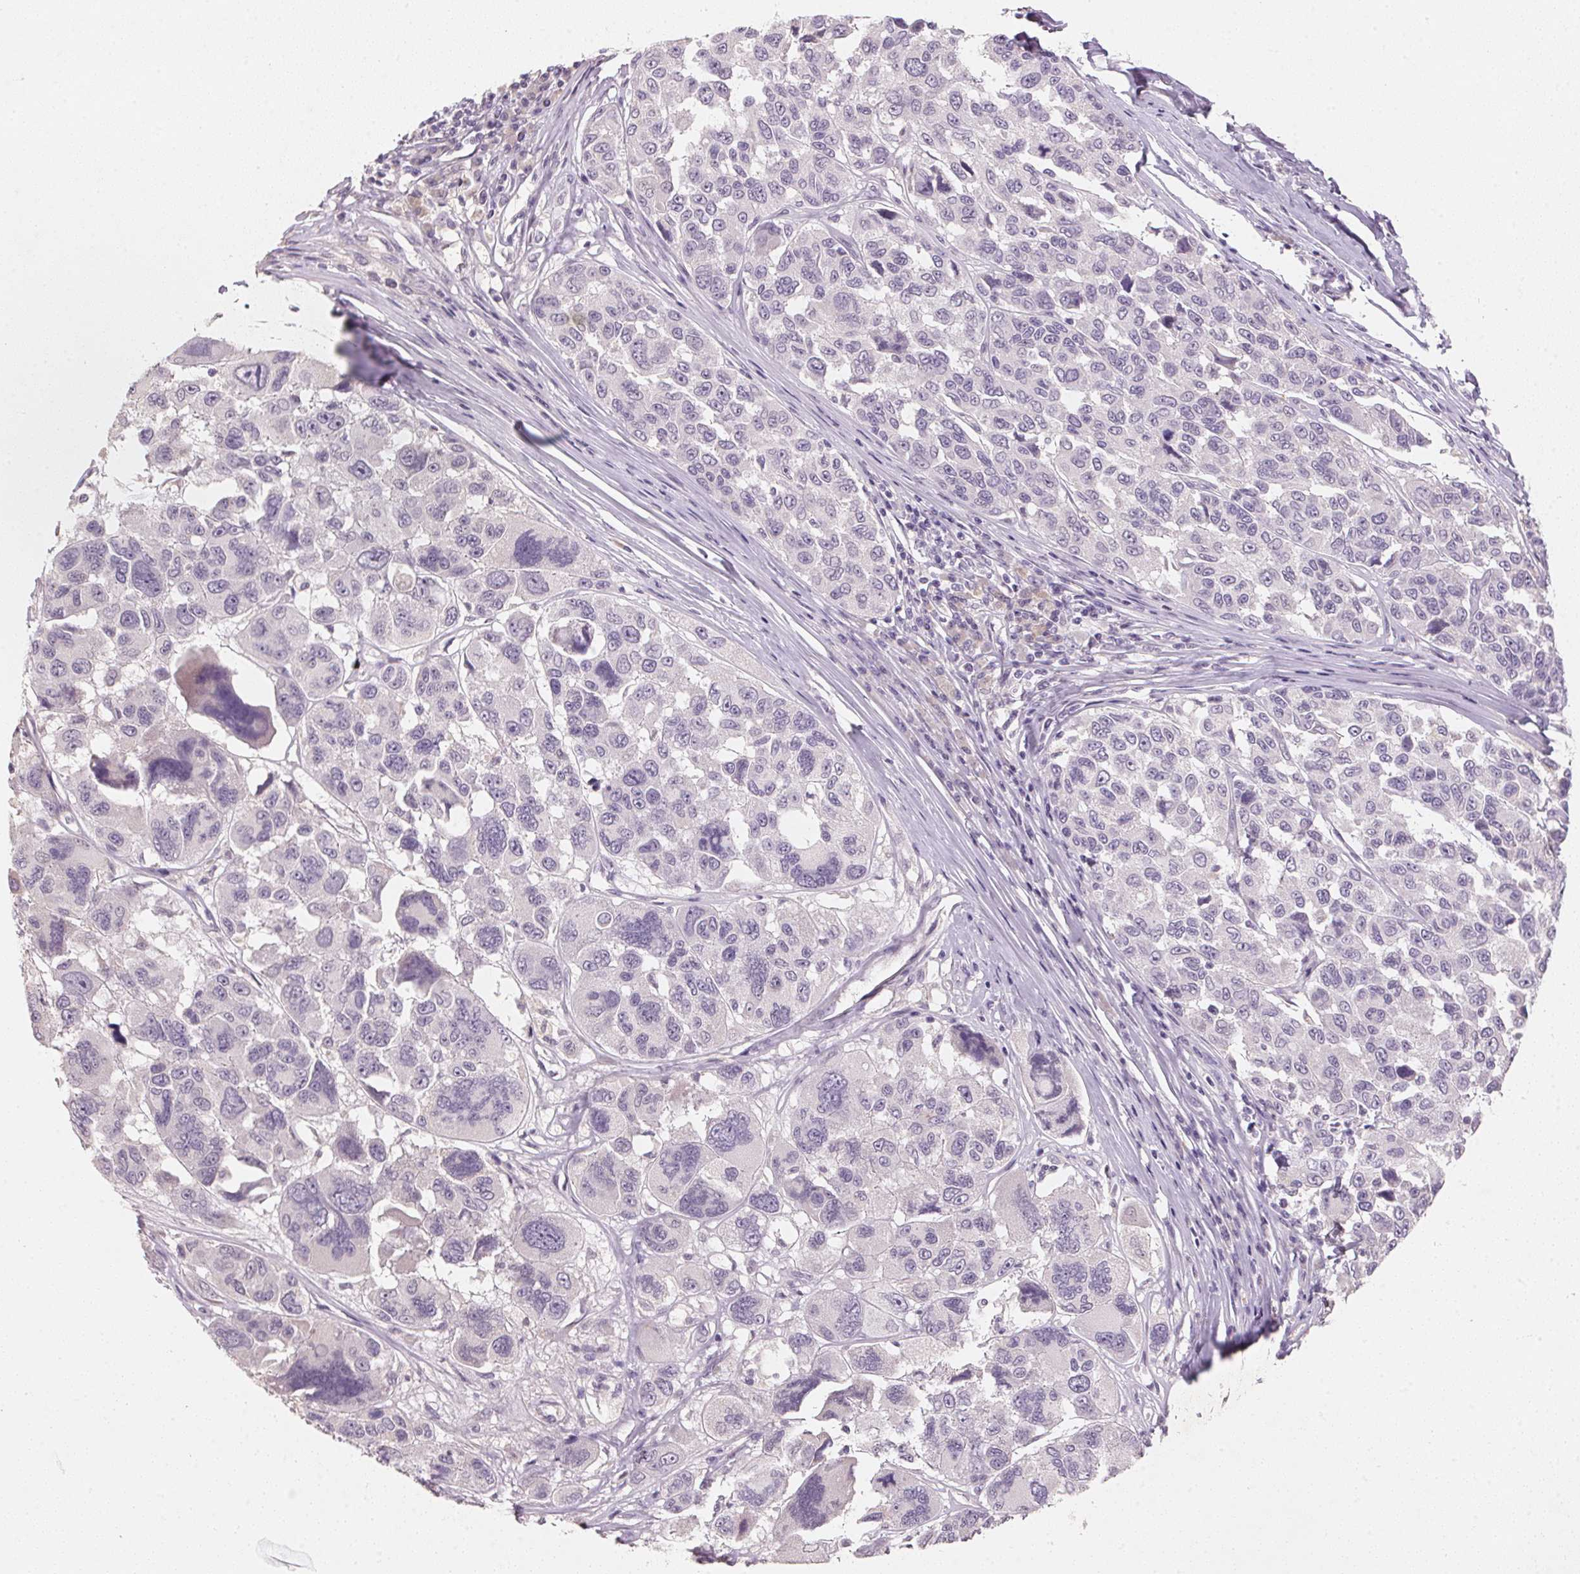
{"staining": {"intensity": "negative", "quantity": "none", "location": "none"}, "tissue": "melanoma", "cell_type": "Tumor cells", "image_type": "cancer", "snomed": [{"axis": "morphology", "description": "Malignant melanoma, NOS"}, {"axis": "topography", "description": "Skin"}], "caption": "The photomicrograph reveals no significant staining in tumor cells of melanoma.", "gene": "CXCL5", "patient": {"sex": "female", "age": 66}}